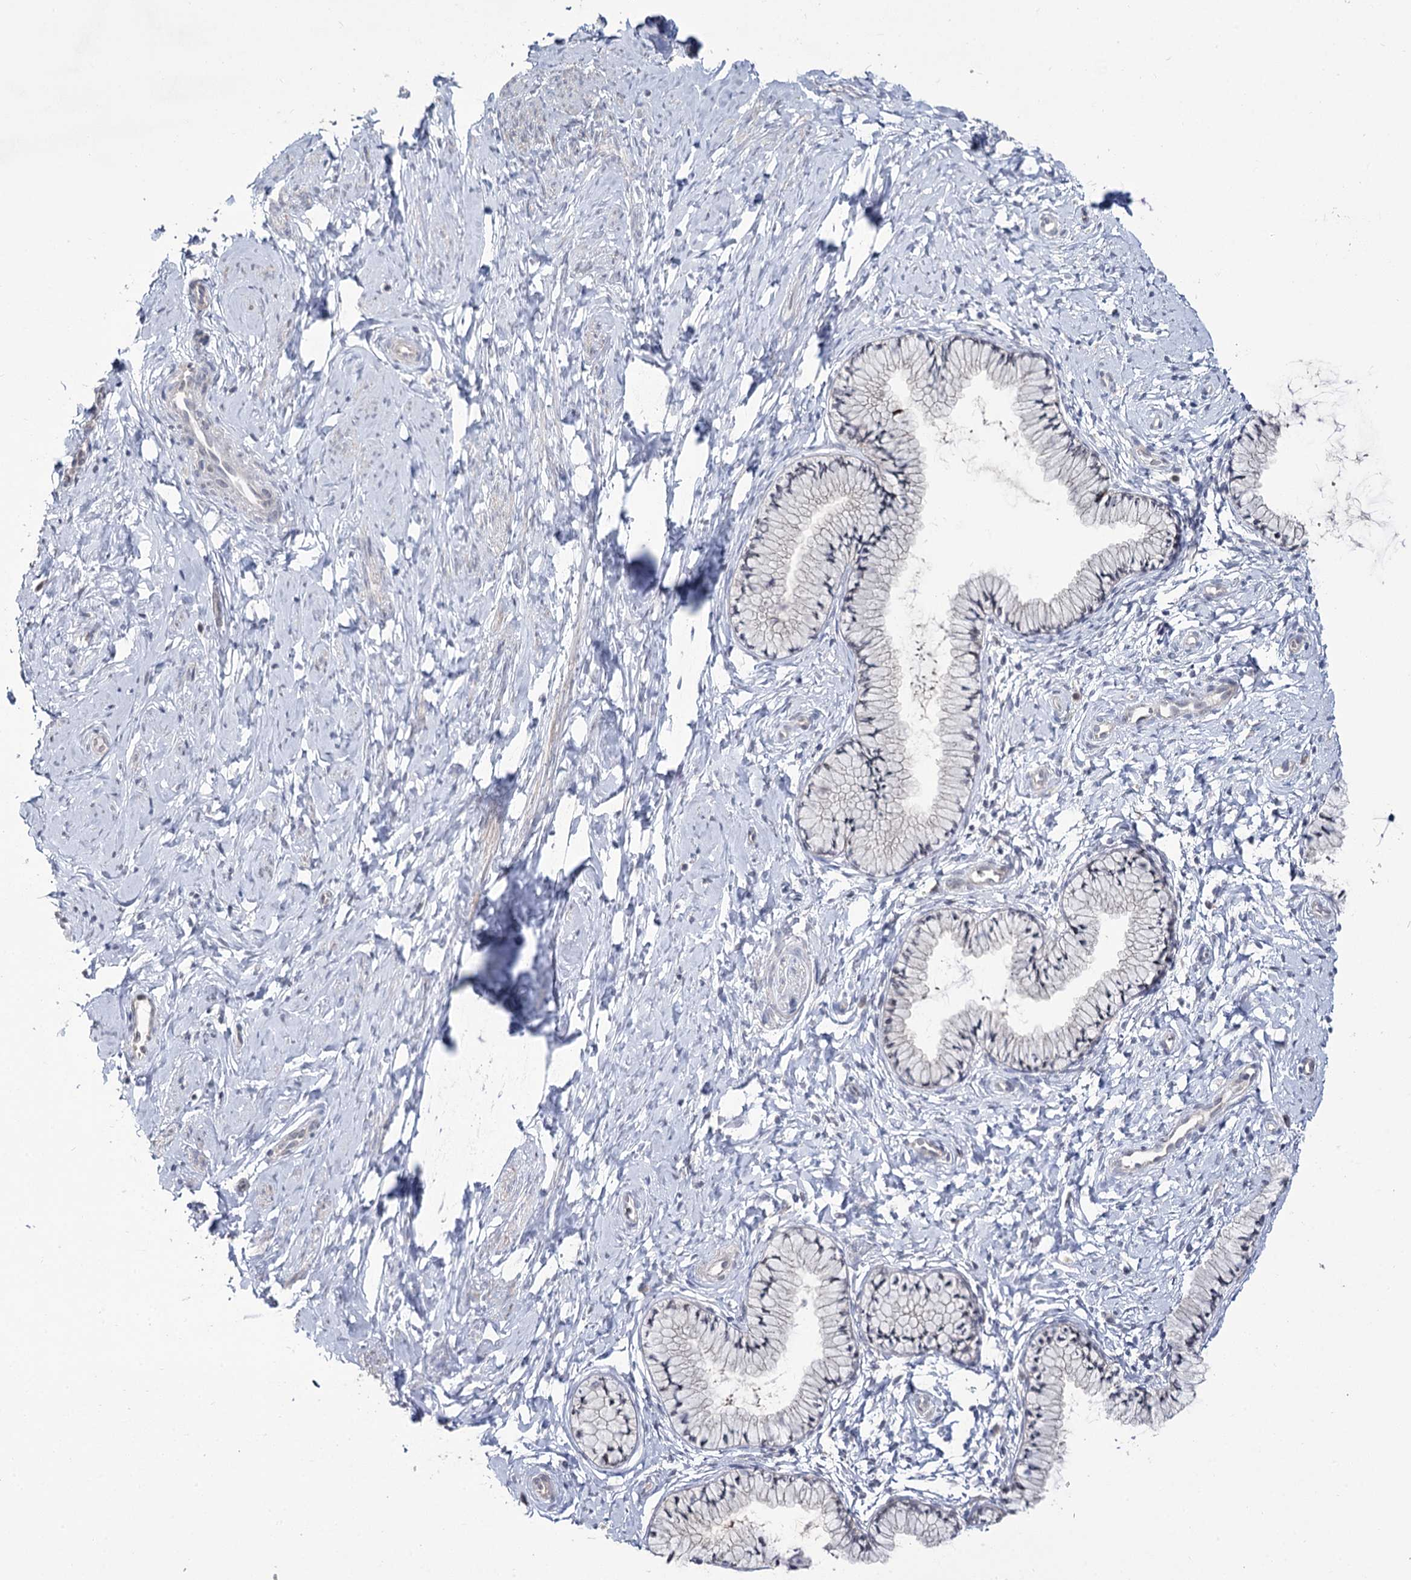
{"staining": {"intensity": "weak", "quantity": "<25%", "location": "cytoplasmic/membranous"}, "tissue": "cervix", "cell_type": "Glandular cells", "image_type": "normal", "snomed": [{"axis": "morphology", "description": "Normal tissue, NOS"}, {"axis": "topography", "description": "Cervix"}], "caption": "Glandular cells show no significant protein staining in normal cervix.", "gene": "PHYHIPL", "patient": {"sex": "female", "age": 33}}